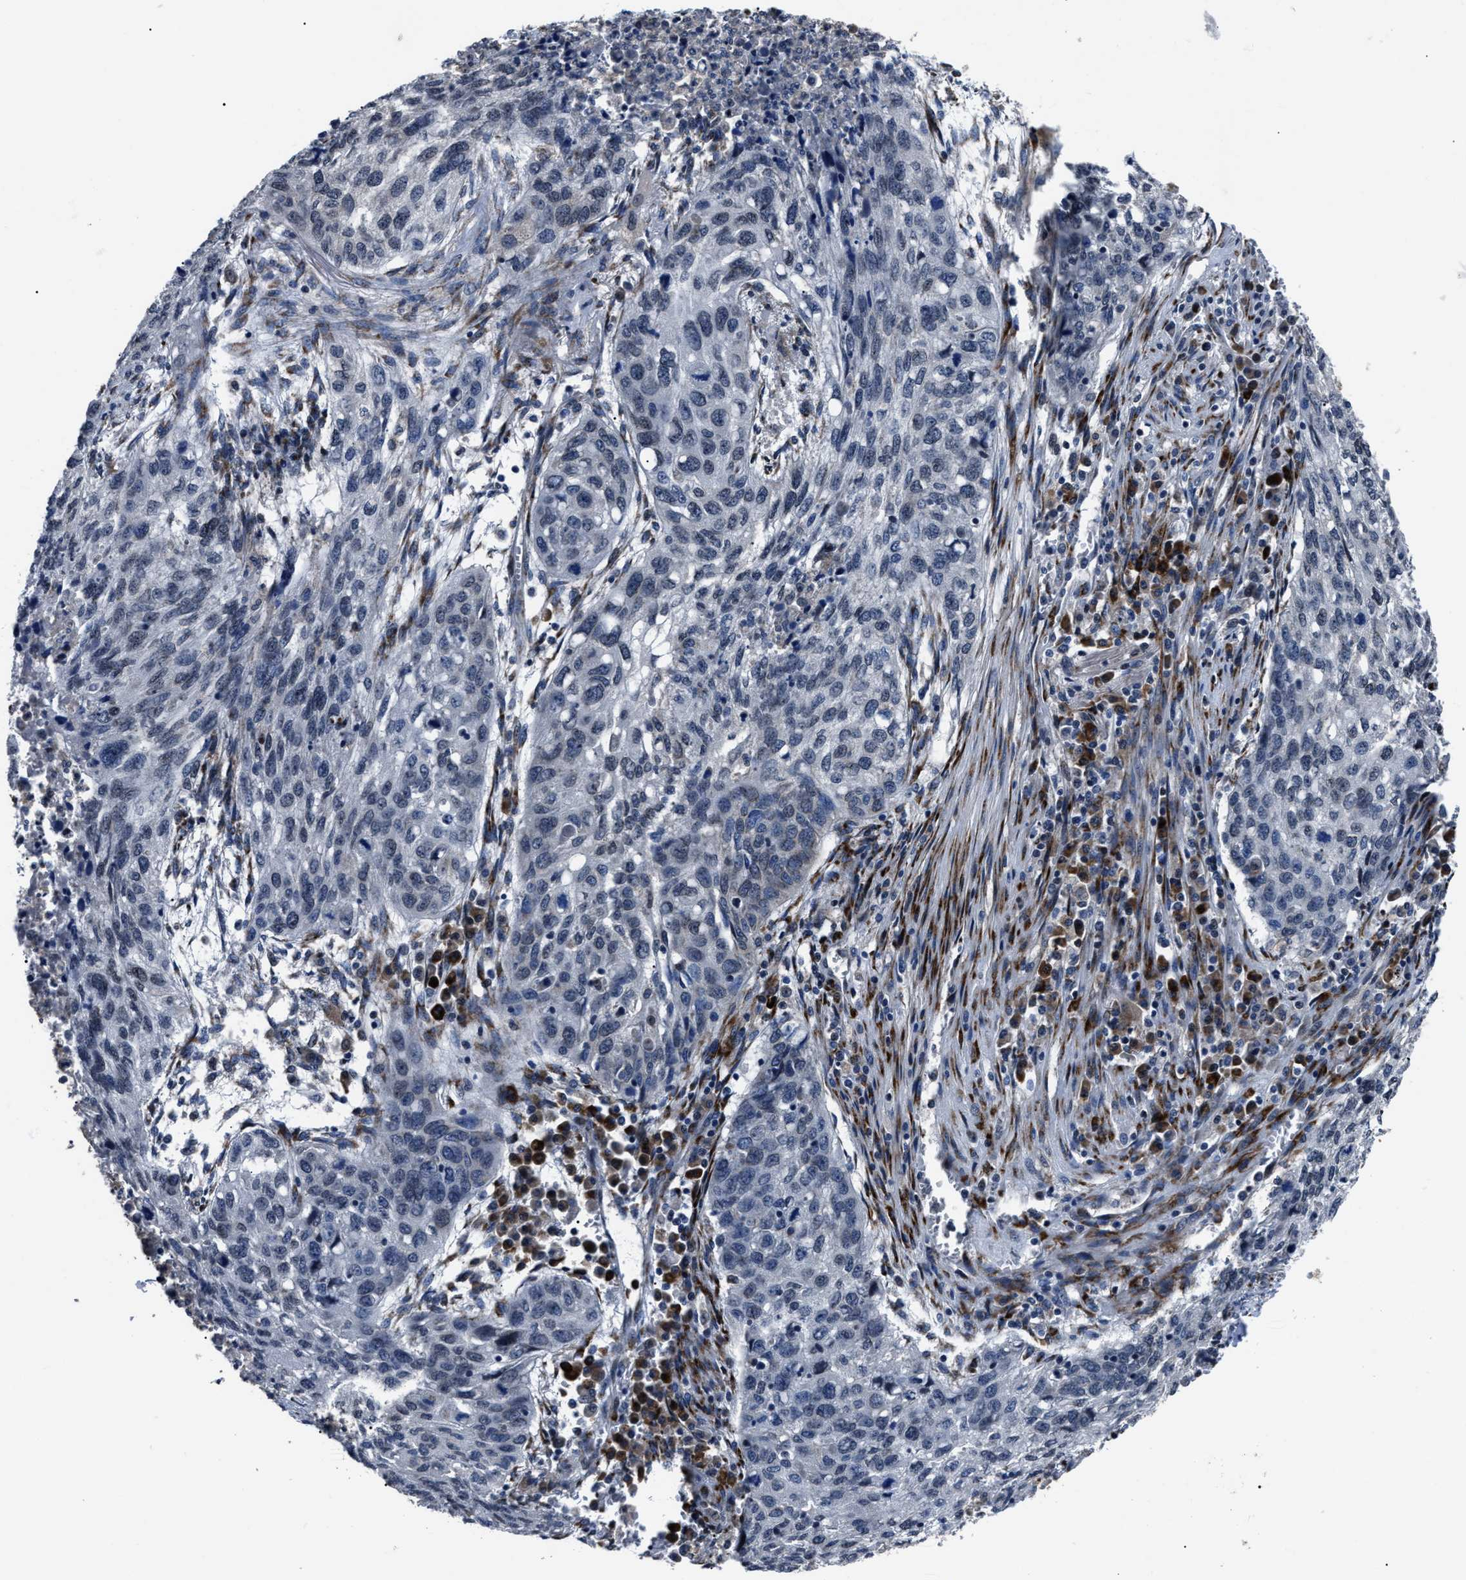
{"staining": {"intensity": "negative", "quantity": "none", "location": "none"}, "tissue": "lung cancer", "cell_type": "Tumor cells", "image_type": "cancer", "snomed": [{"axis": "morphology", "description": "Squamous cell carcinoma, NOS"}, {"axis": "topography", "description": "Lung"}], "caption": "Squamous cell carcinoma (lung) was stained to show a protein in brown. There is no significant expression in tumor cells. The staining is performed using DAB (3,3'-diaminobenzidine) brown chromogen with nuclei counter-stained in using hematoxylin.", "gene": "LRRC14", "patient": {"sex": "female", "age": 63}}